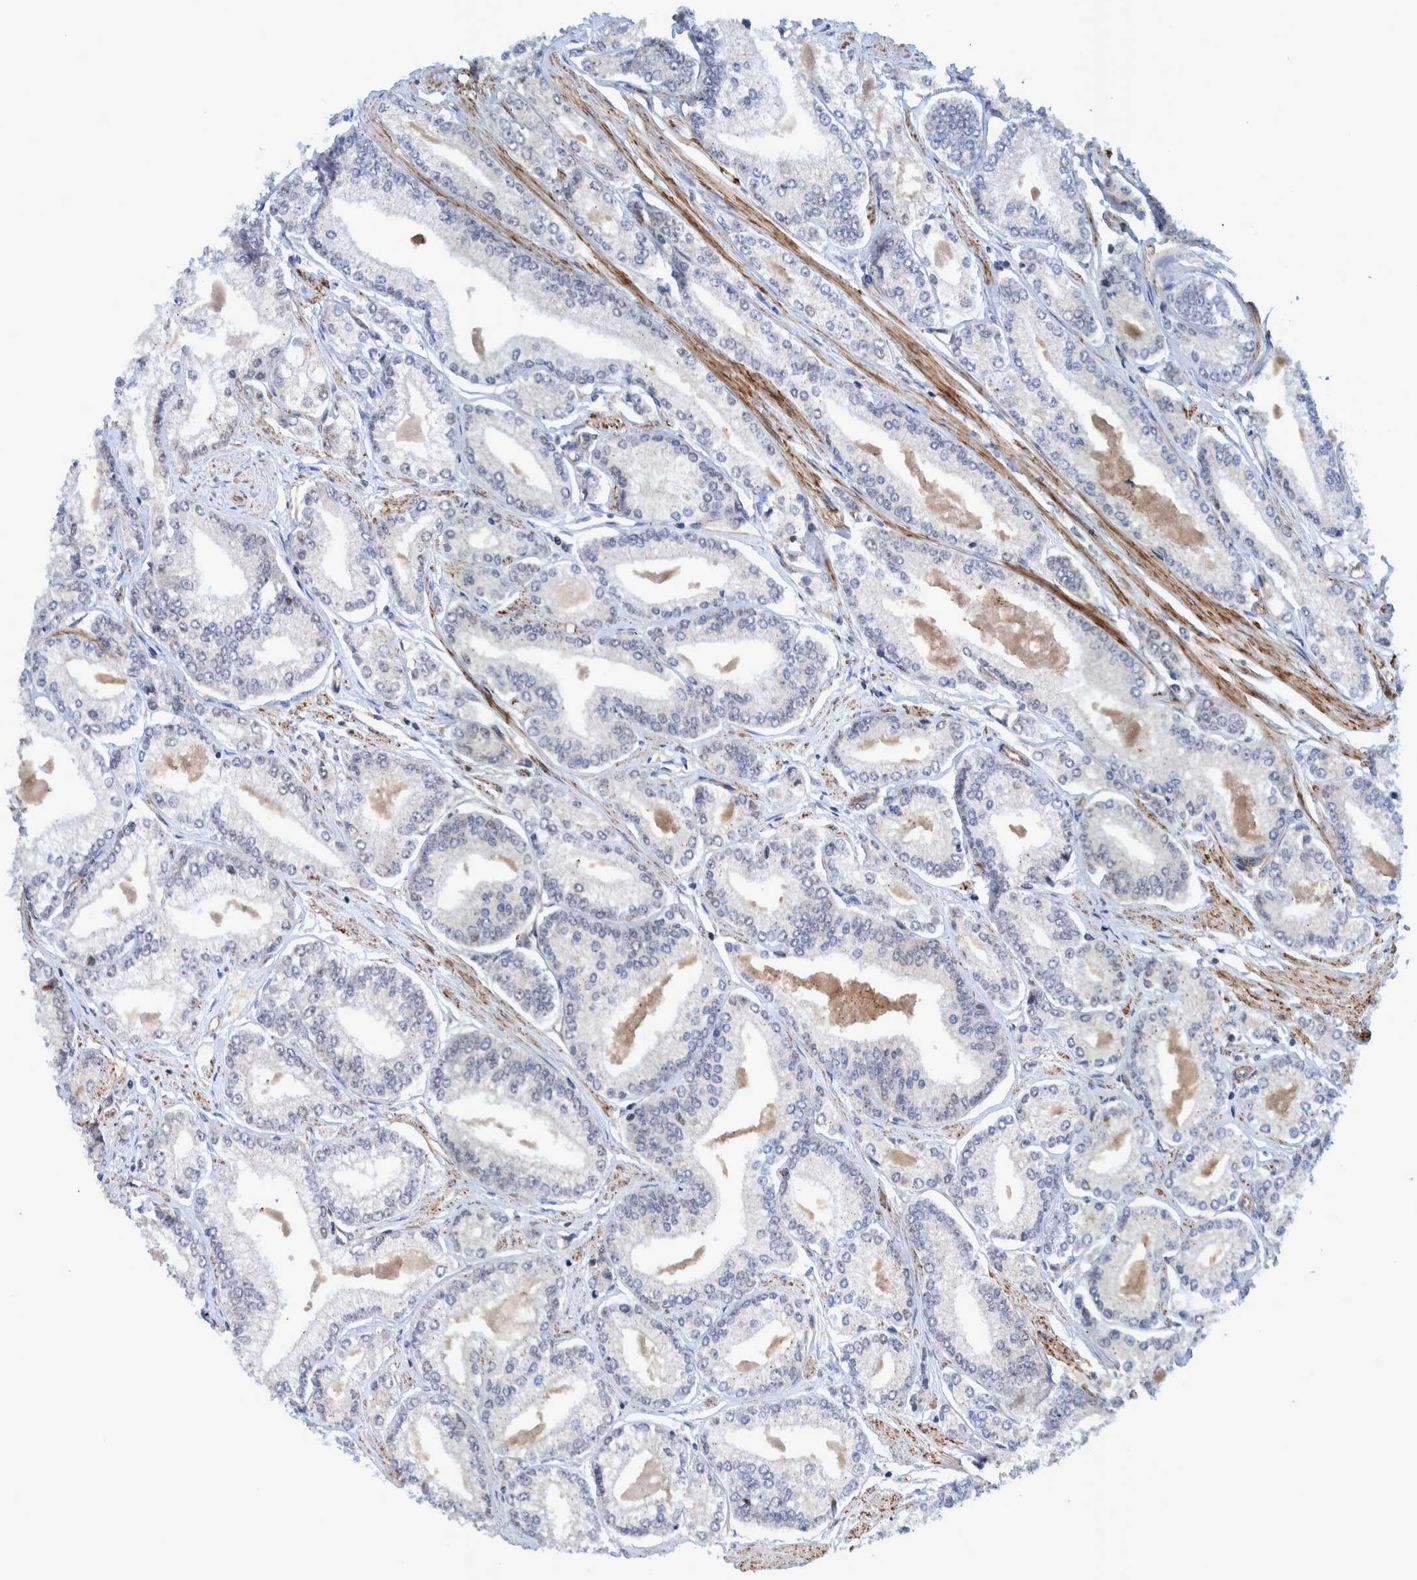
{"staining": {"intensity": "negative", "quantity": "none", "location": "none"}, "tissue": "prostate cancer", "cell_type": "Tumor cells", "image_type": "cancer", "snomed": [{"axis": "morphology", "description": "Adenocarcinoma, Low grade"}, {"axis": "topography", "description": "Prostate"}], "caption": "Immunohistochemistry (IHC) image of neoplastic tissue: human low-grade adenocarcinoma (prostate) stained with DAB (3,3'-diaminobenzidine) exhibits no significant protein expression in tumor cells. (Stains: DAB (3,3'-diaminobenzidine) immunohistochemistry (IHC) with hematoxylin counter stain, Microscopy: brightfield microscopy at high magnification).", "gene": "GRPEL2", "patient": {"sex": "male", "age": 52}}